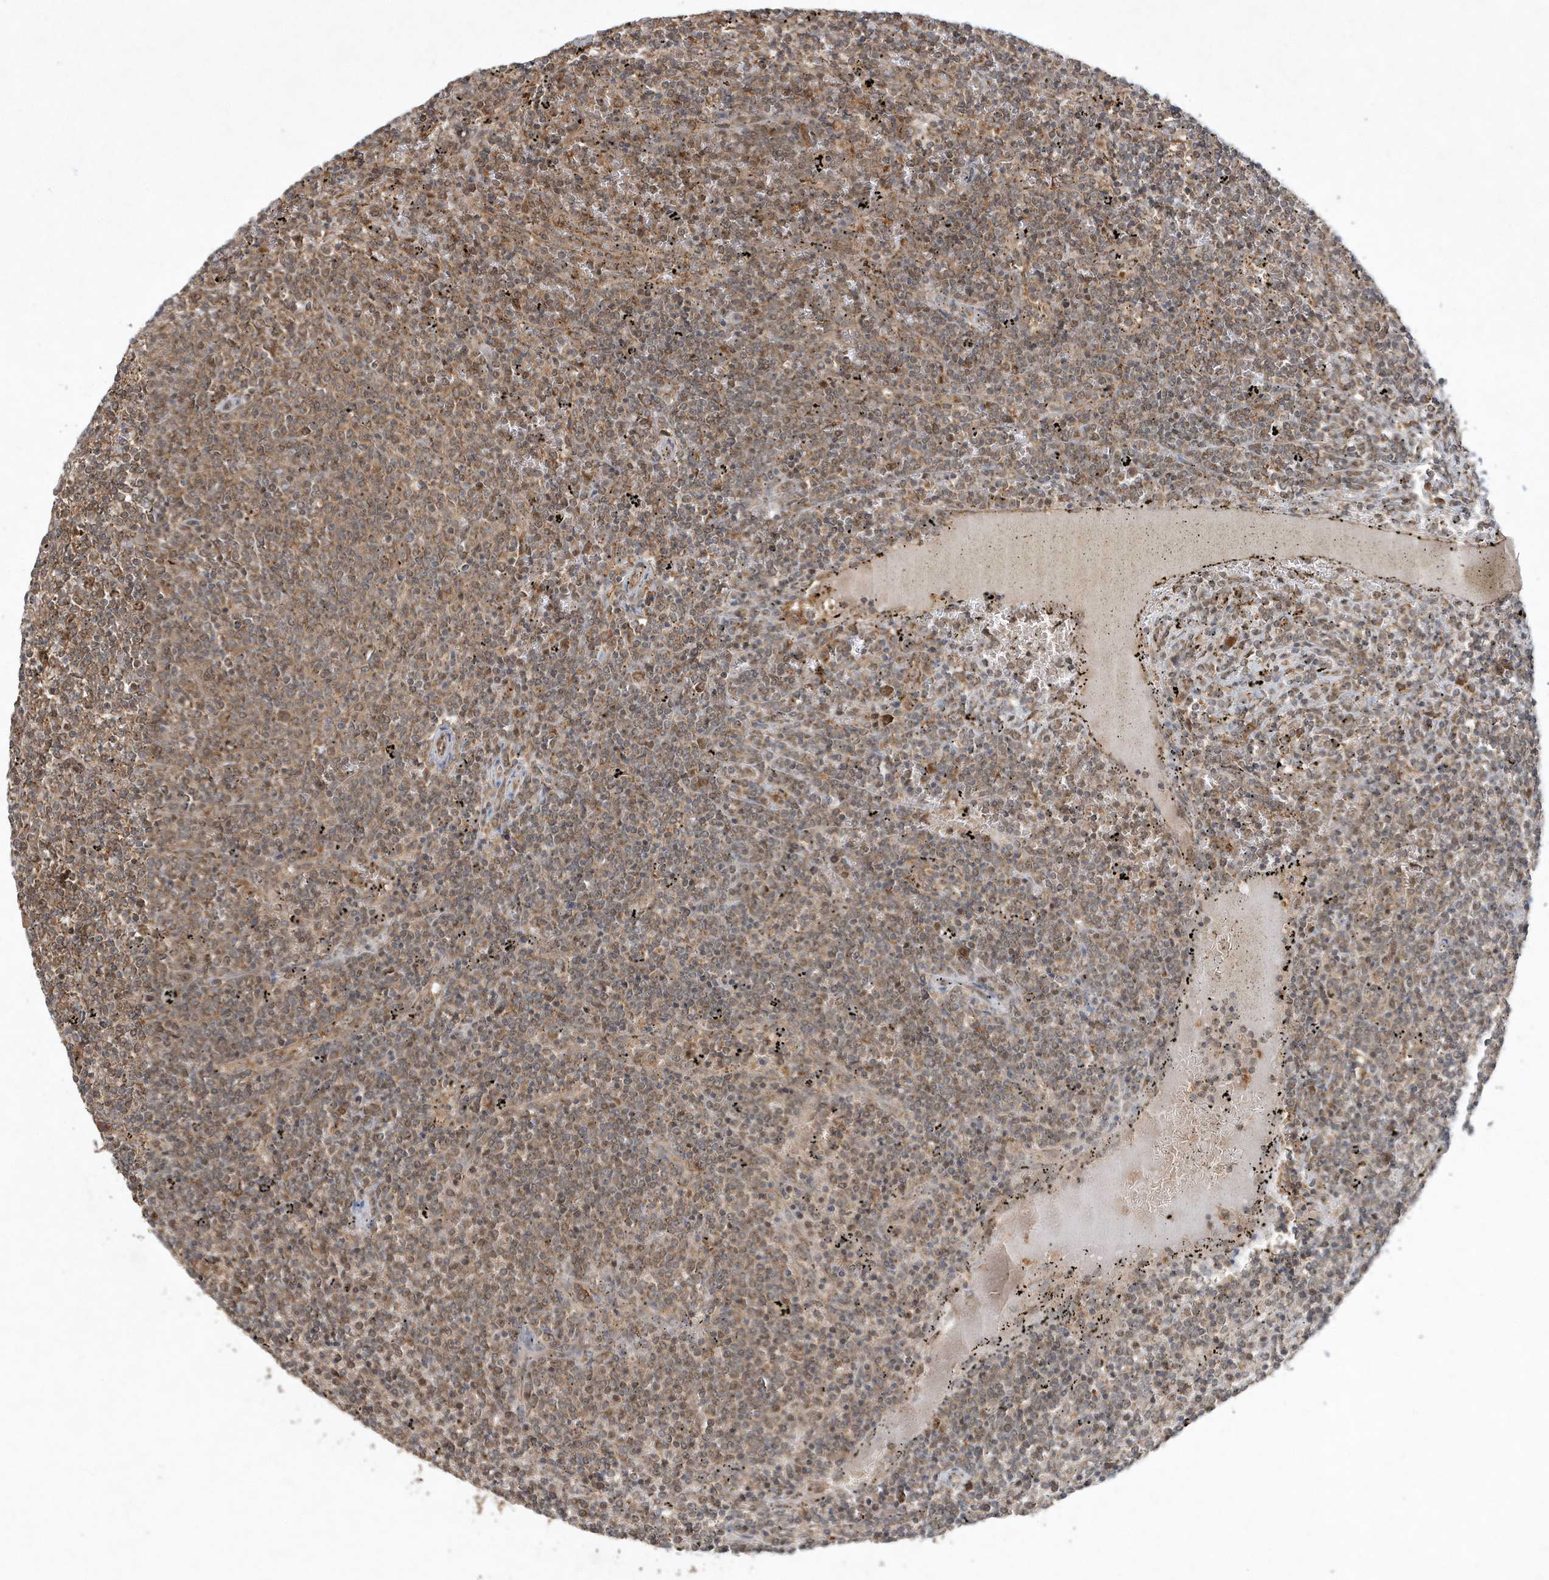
{"staining": {"intensity": "moderate", "quantity": "25%-75%", "location": "cytoplasmic/membranous,nuclear"}, "tissue": "lymphoma", "cell_type": "Tumor cells", "image_type": "cancer", "snomed": [{"axis": "morphology", "description": "Malignant lymphoma, non-Hodgkin's type, Low grade"}, {"axis": "topography", "description": "Spleen"}], "caption": "Low-grade malignant lymphoma, non-Hodgkin's type stained with immunohistochemistry demonstrates moderate cytoplasmic/membranous and nuclear staining in about 25%-75% of tumor cells.", "gene": "ABCB9", "patient": {"sex": "female", "age": 50}}